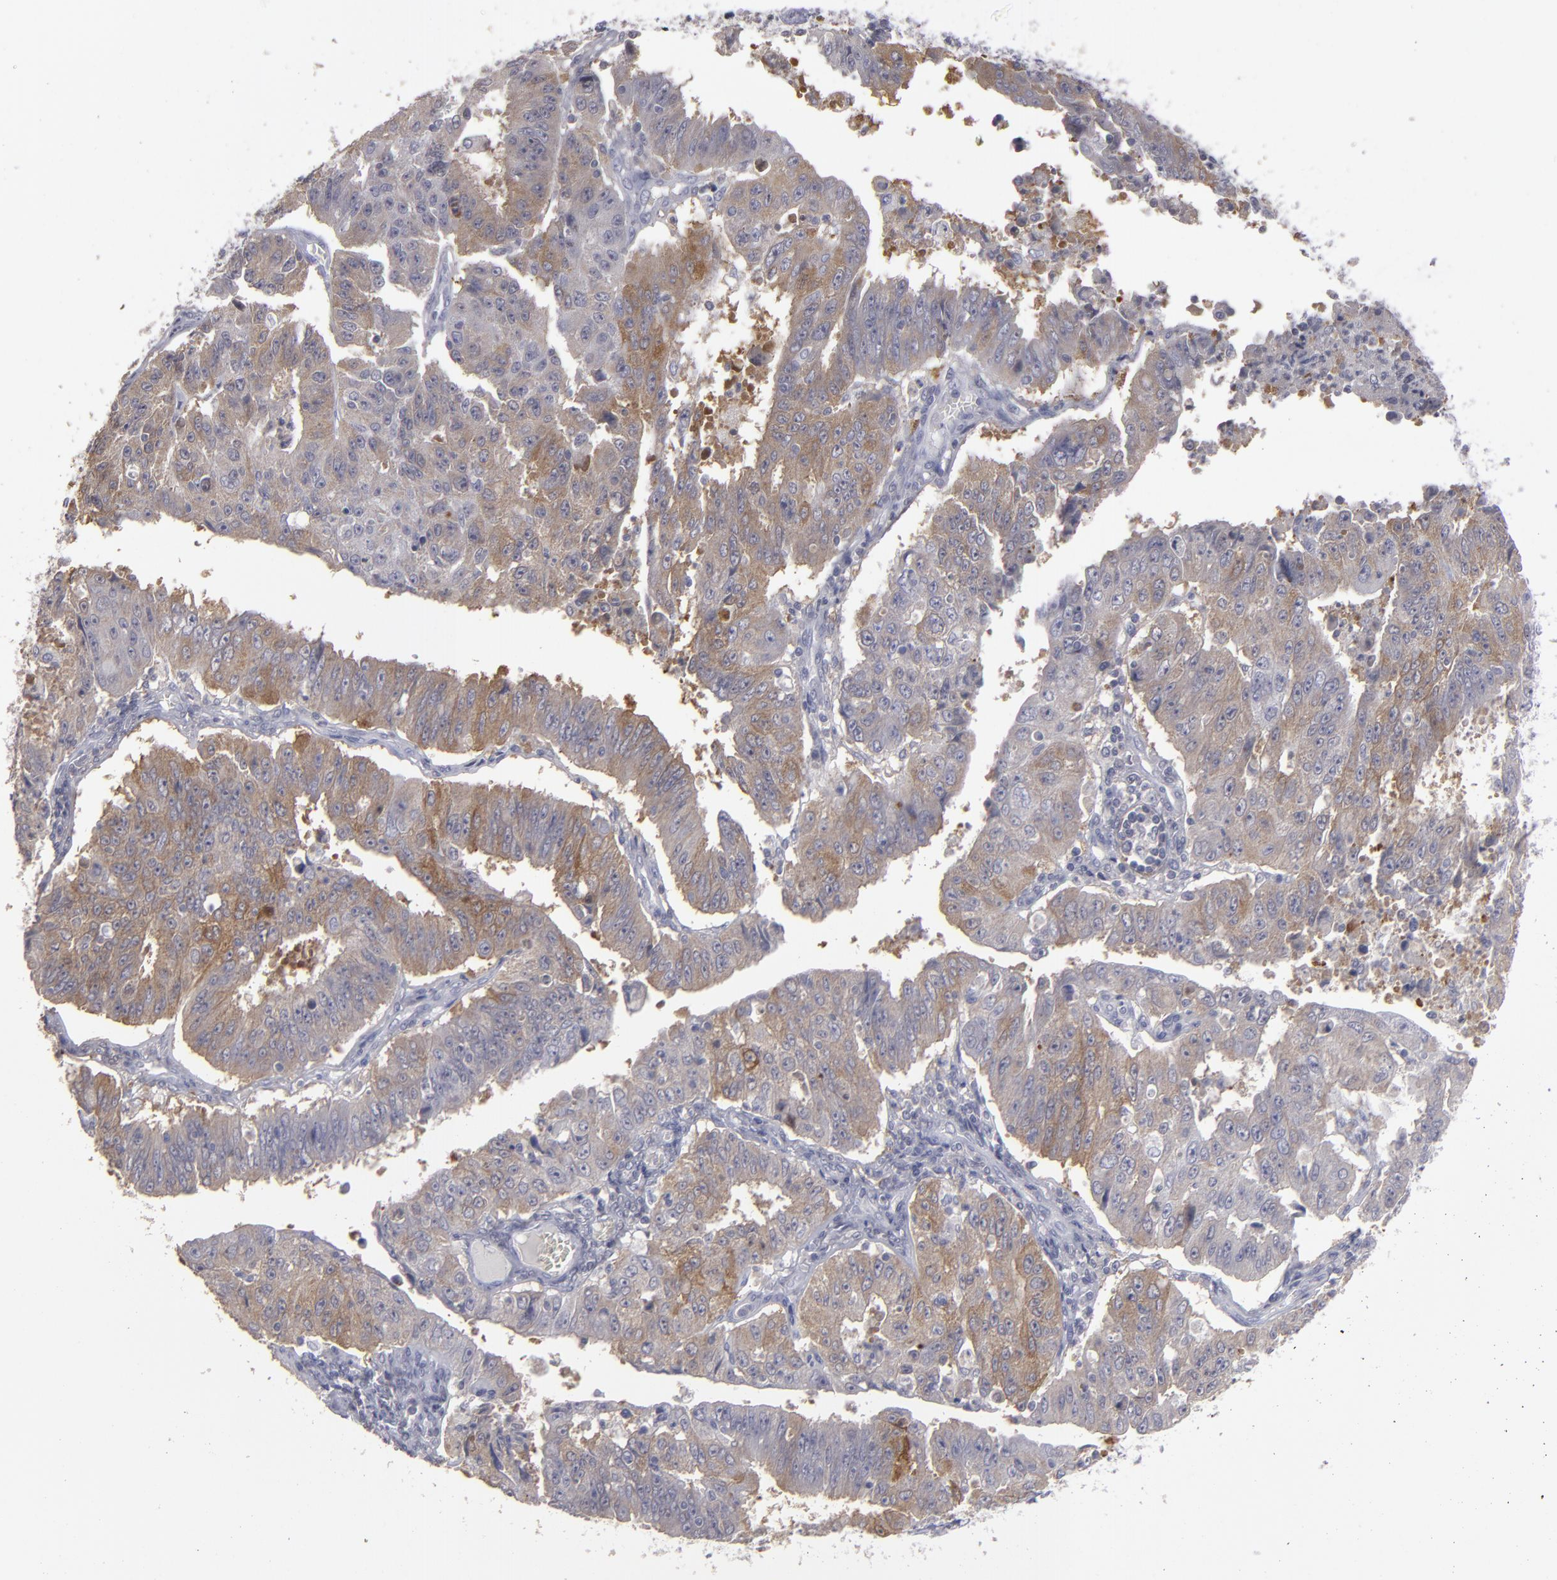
{"staining": {"intensity": "moderate", "quantity": "25%-75%", "location": "cytoplasmic/membranous"}, "tissue": "endometrial cancer", "cell_type": "Tumor cells", "image_type": "cancer", "snomed": [{"axis": "morphology", "description": "Adenocarcinoma, NOS"}, {"axis": "topography", "description": "Endometrium"}], "caption": "DAB (3,3'-diaminobenzidine) immunohistochemical staining of human endometrial cancer shows moderate cytoplasmic/membranous protein expression in about 25%-75% of tumor cells.", "gene": "SEMA3G", "patient": {"sex": "female", "age": 42}}